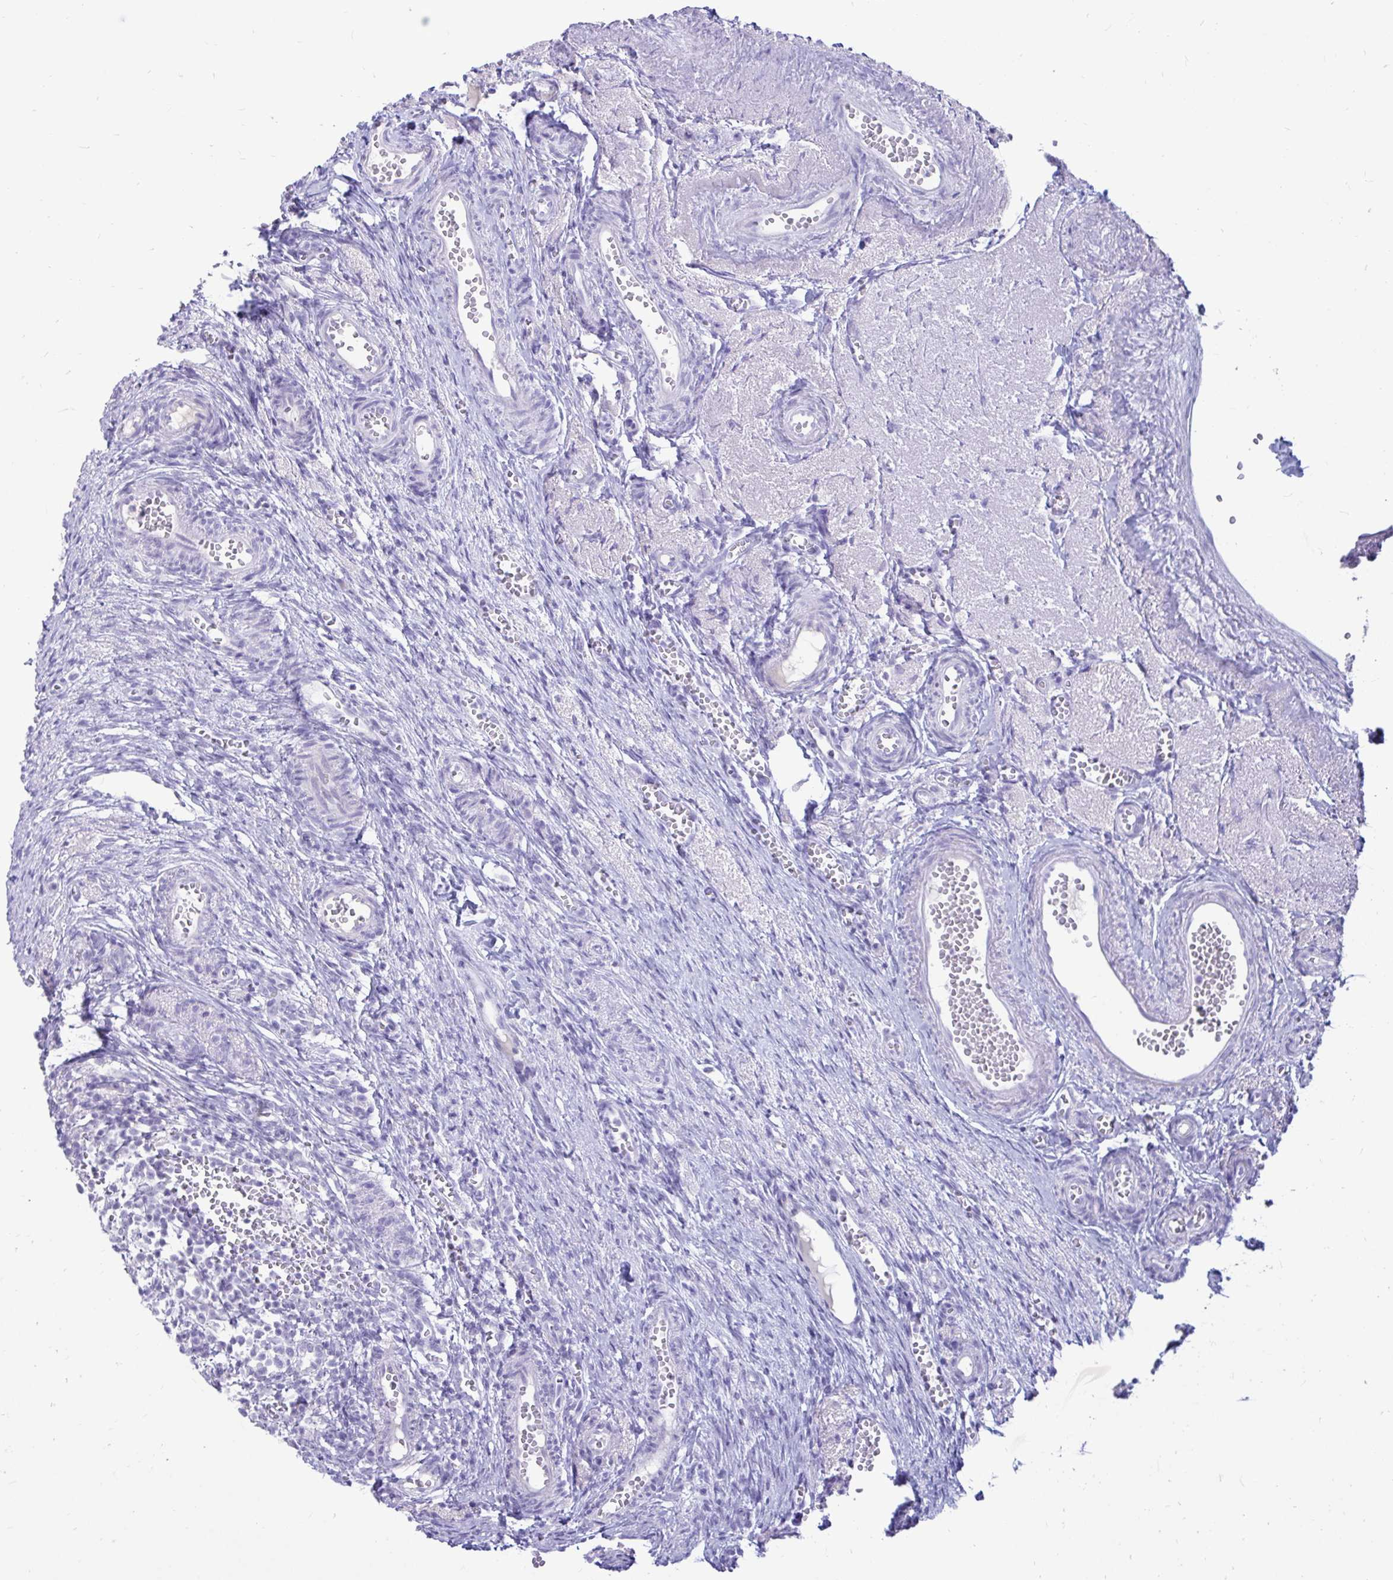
{"staining": {"intensity": "negative", "quantity": "none", "location": "none"}, "tissue": "ovary", "cell_type": "Ovarian stroma cells", "image_type": "normal", "snomed": [{"axis": "morphology", "description": "Normal tissue, NOS"}, {"axis": "topography", "description": "Ovary"}], "caption": "Ovary was stained to show a protein in brown. There is no significant expression in ovarian stroma cells.", "gene": "NANOGNB", "patient": {"sex": "female", "age": 41}}